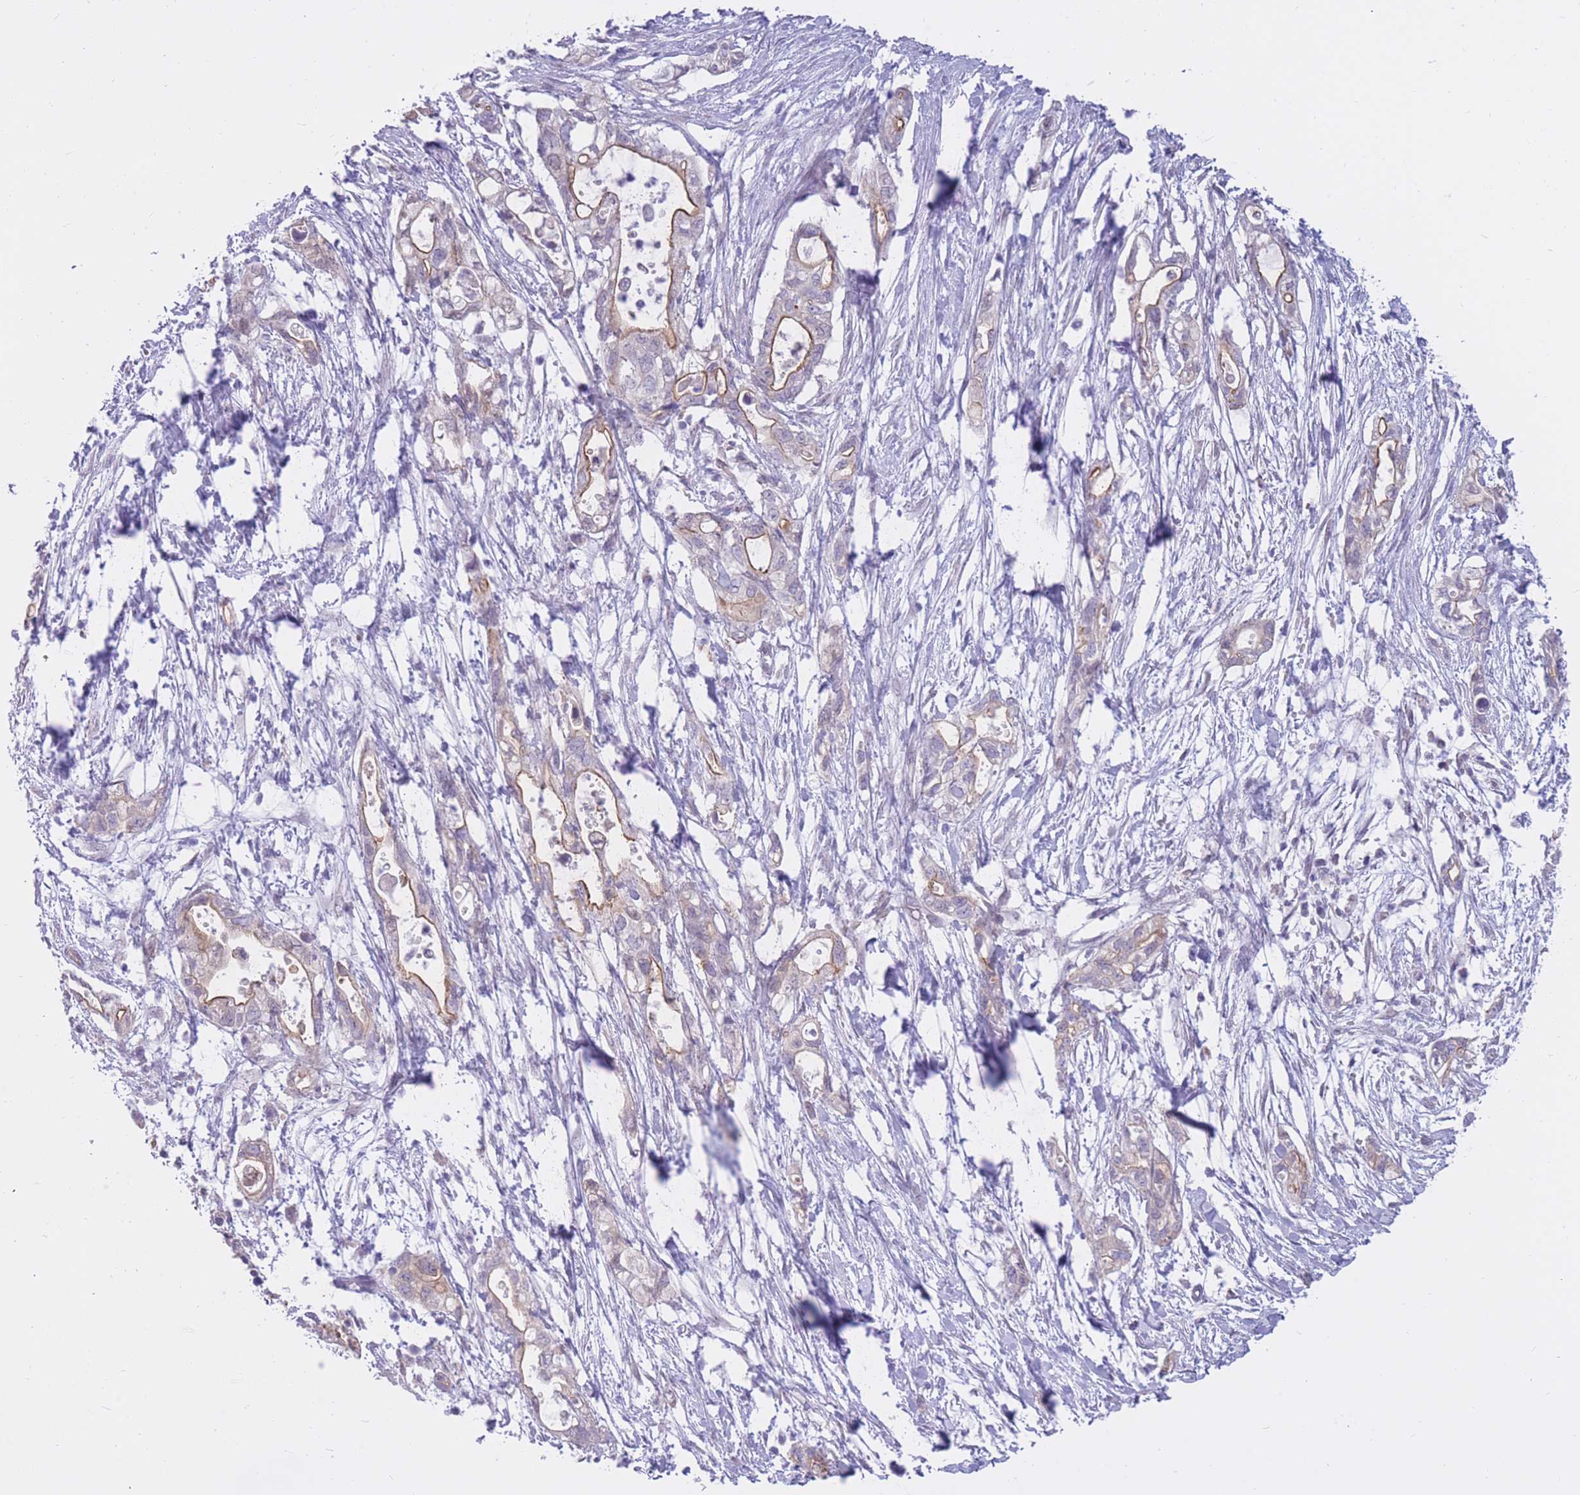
{"staining": {"intensity": "moderate", "quantity": "25%-75%", "location": "cytoplasmic/membranous"}, "tissue": "pancreatic cancer", "cell_type": "Tumor cells", "image_type": "cancer", "snomed": [{"axis": "morphology", "description": "Adenocarcinoma, NOS"}, {"axis": "topography", "description": "Pancreas"}], "caption": "Immunohistochemistry (IHC) of pancreatic adenocarcinoma shows medium levels of moderate cytoplasmic/membranous positivity in about 25%-75% of tumor cells.", "gene": "HOOK2", "patient": {"sex": "female", "age": 72}}